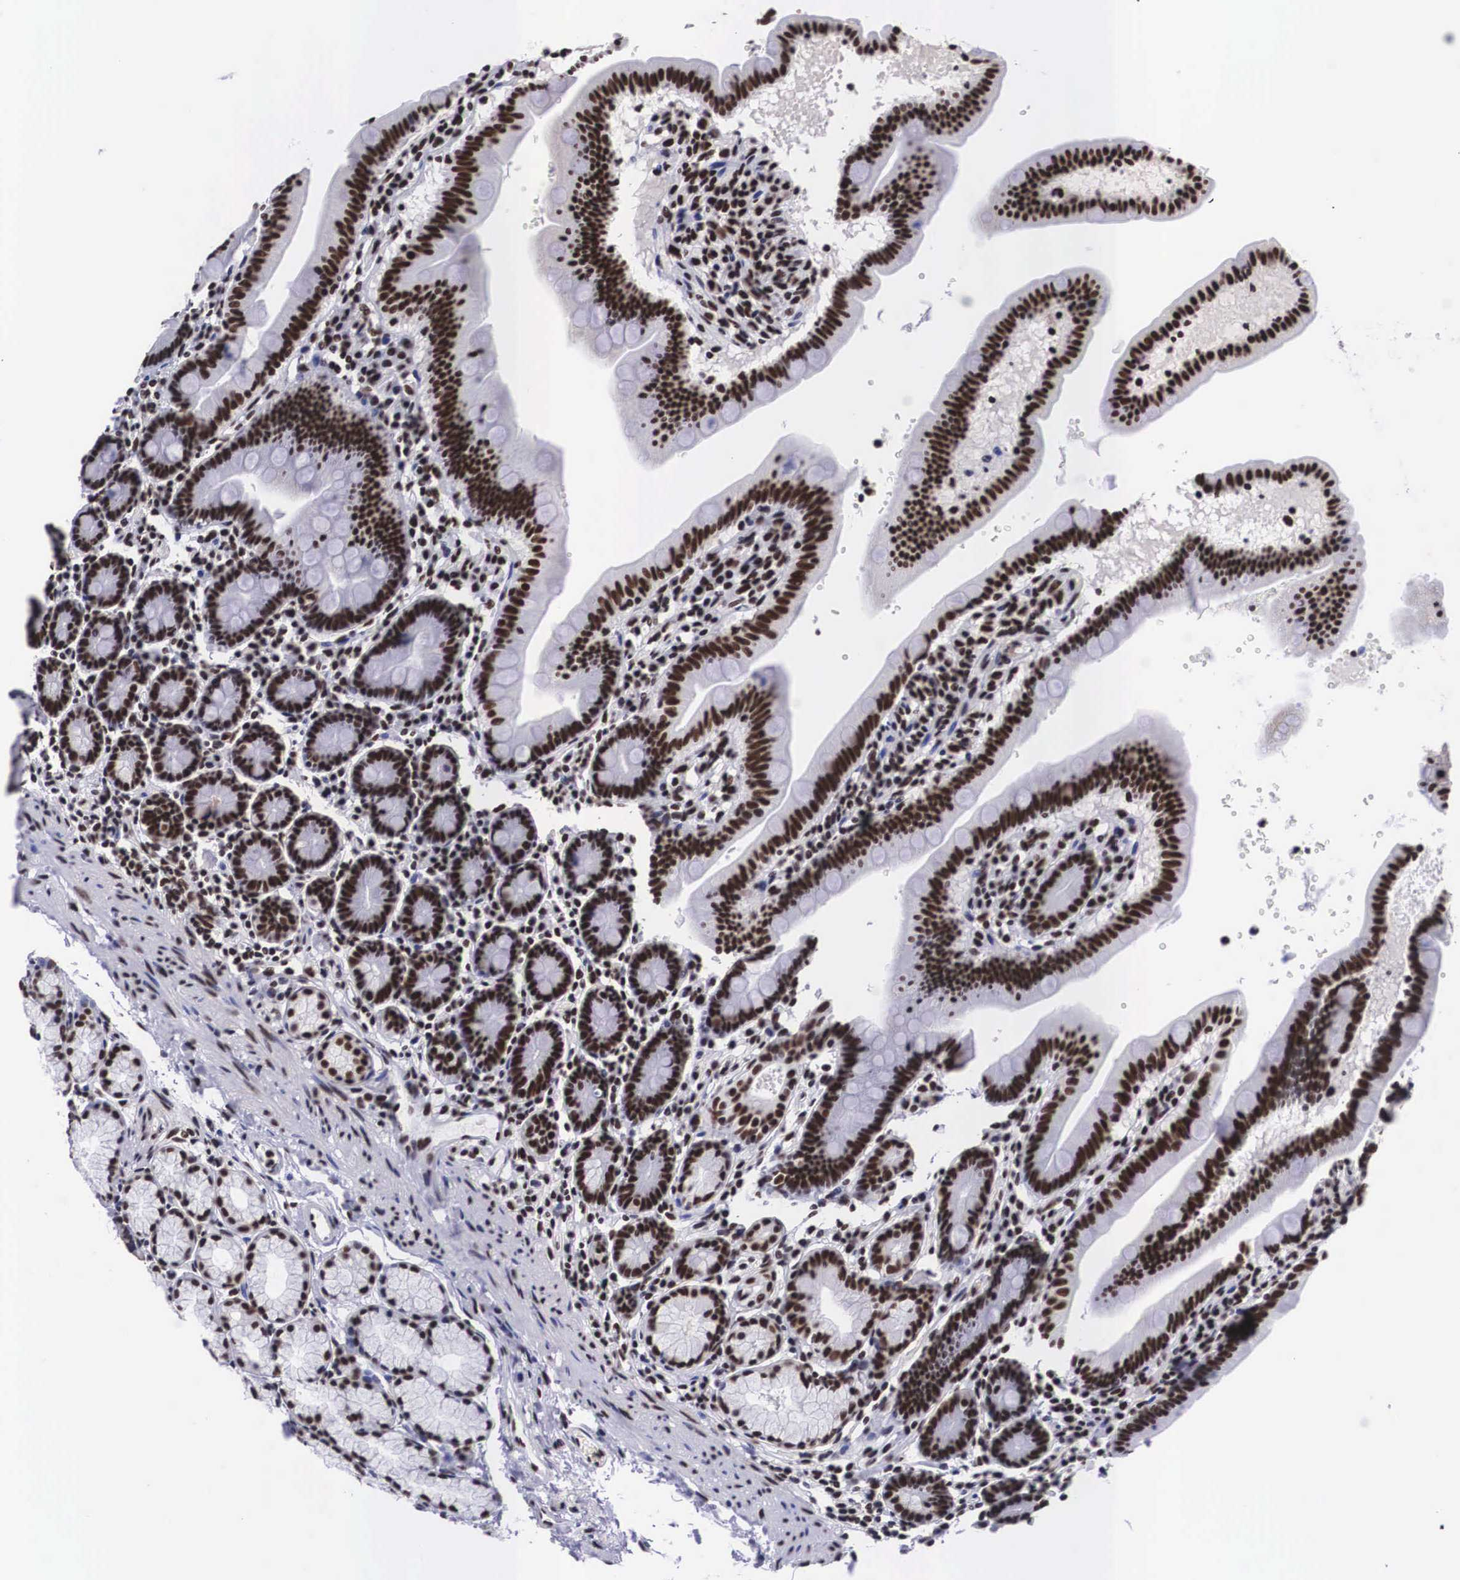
{"staining": {"intensity": "strong", "quantity": ">75%", "location": "nuclear"}, "tissue": "duodenum", "cell_type": "Glandular cells", "image_type": "normal", "snomed": [{"axis": "morphology", "description": "Normal tissue, NOS"}, {"axis": "topography", "description": "Duodenum"}], "caption": "Protein expression analysis of normal duodenum shows strong nuclear positivity in approximately >75% of glandular cells.", "gene": "SF3A1", "patient": {"sex": "female", "age": 77}}